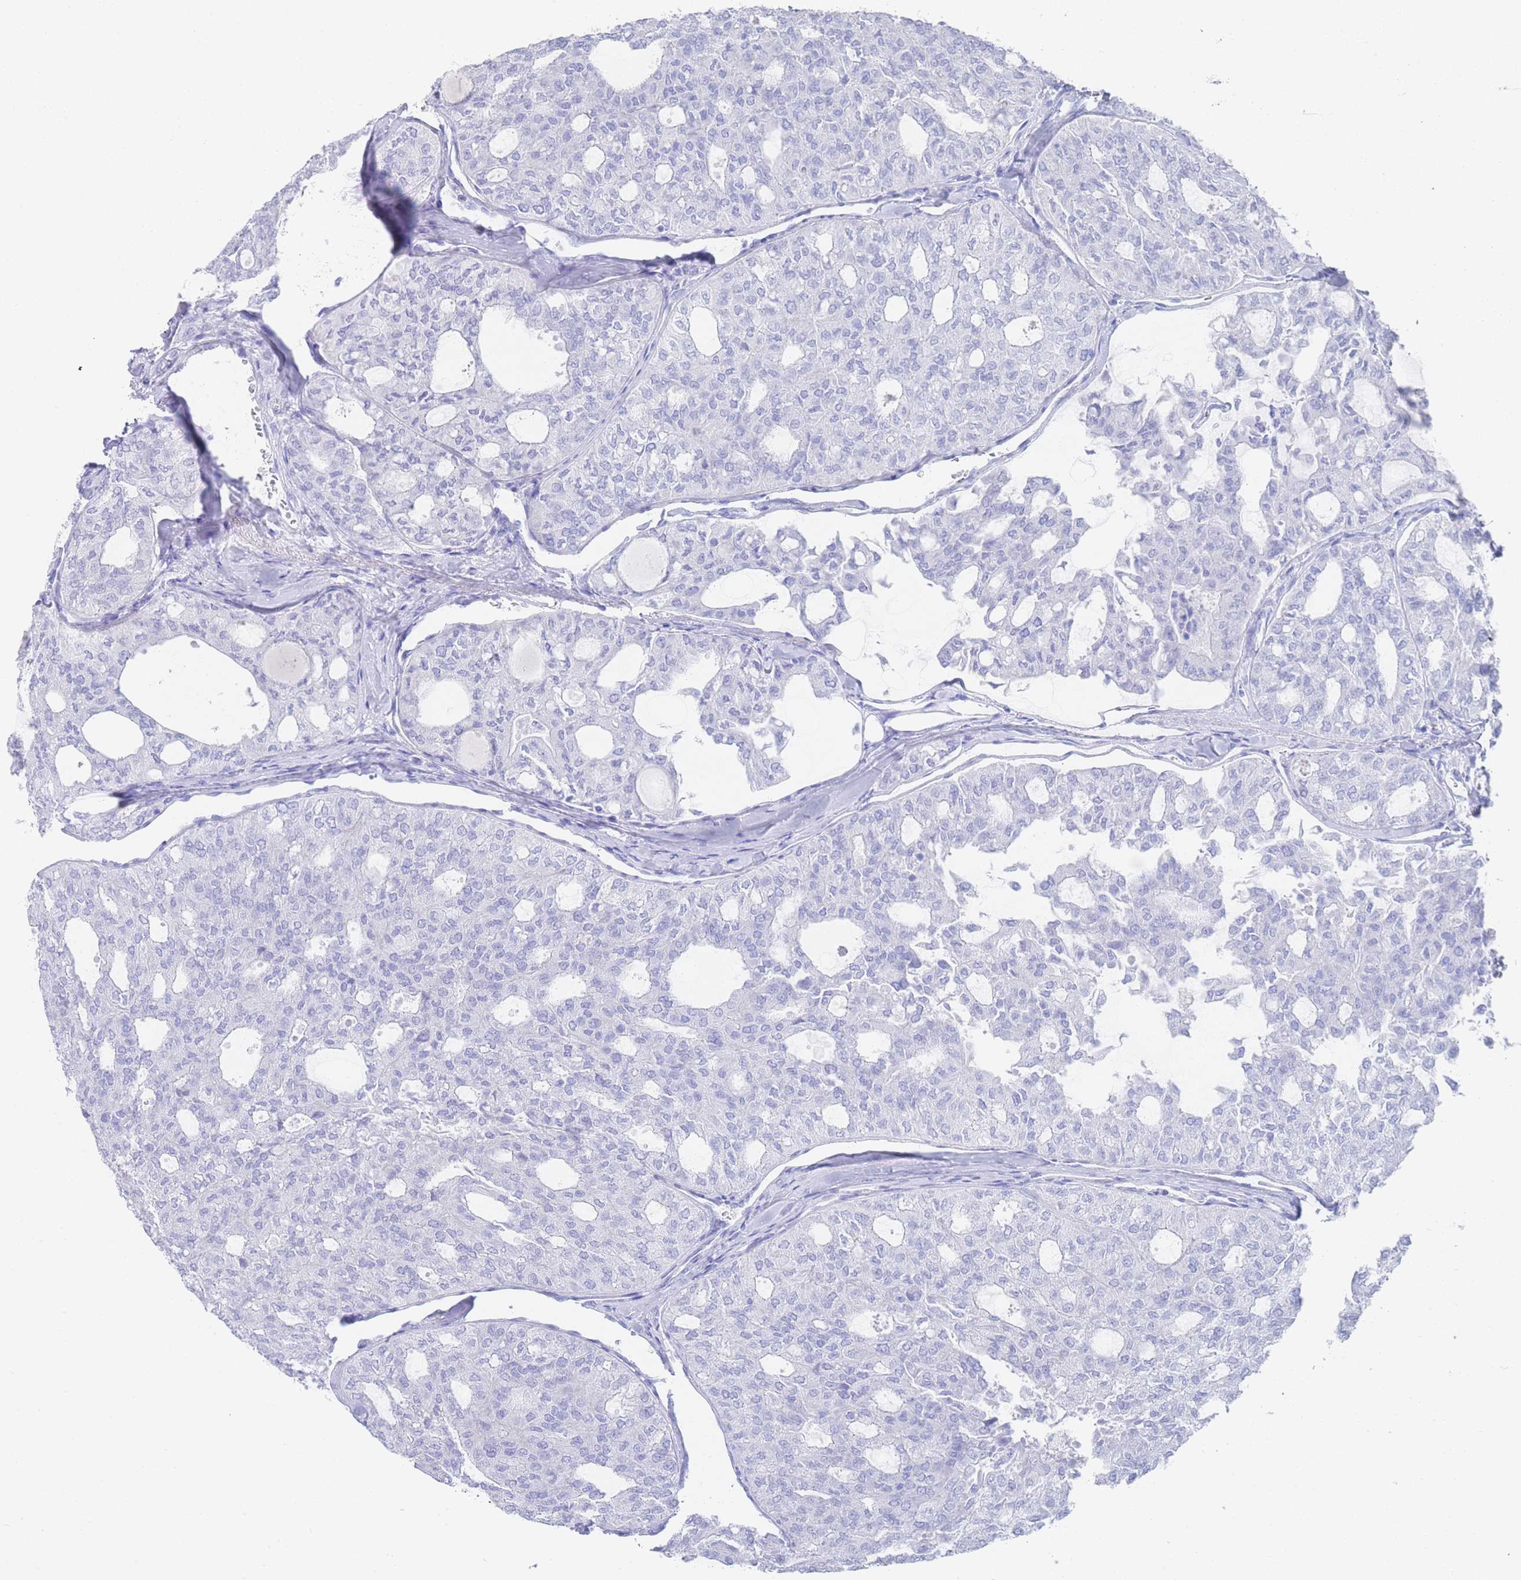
{"staining": {"intensity": "negative", "quantity": "none", "location": "none"}, "tissue": "thyroid cancer", "cell_type": "Tumor cells", "image_type": "cancer", "snomed": [{"axis": "morphology", "description": "Follicular adenoma carcinoma, NOS"}, {"axis": "topography", "description": "Thyroid gland"}], "caption": "The micrograph displays no significant staining in tumor cells of follicular adenoma carcinoma (thyroid). (Brightfield microscopy of DAB immunohistochemistry (IHC) at high magnification).", "gene": "LRRC37A", "patient": {"sex": "male", "age": 75}}